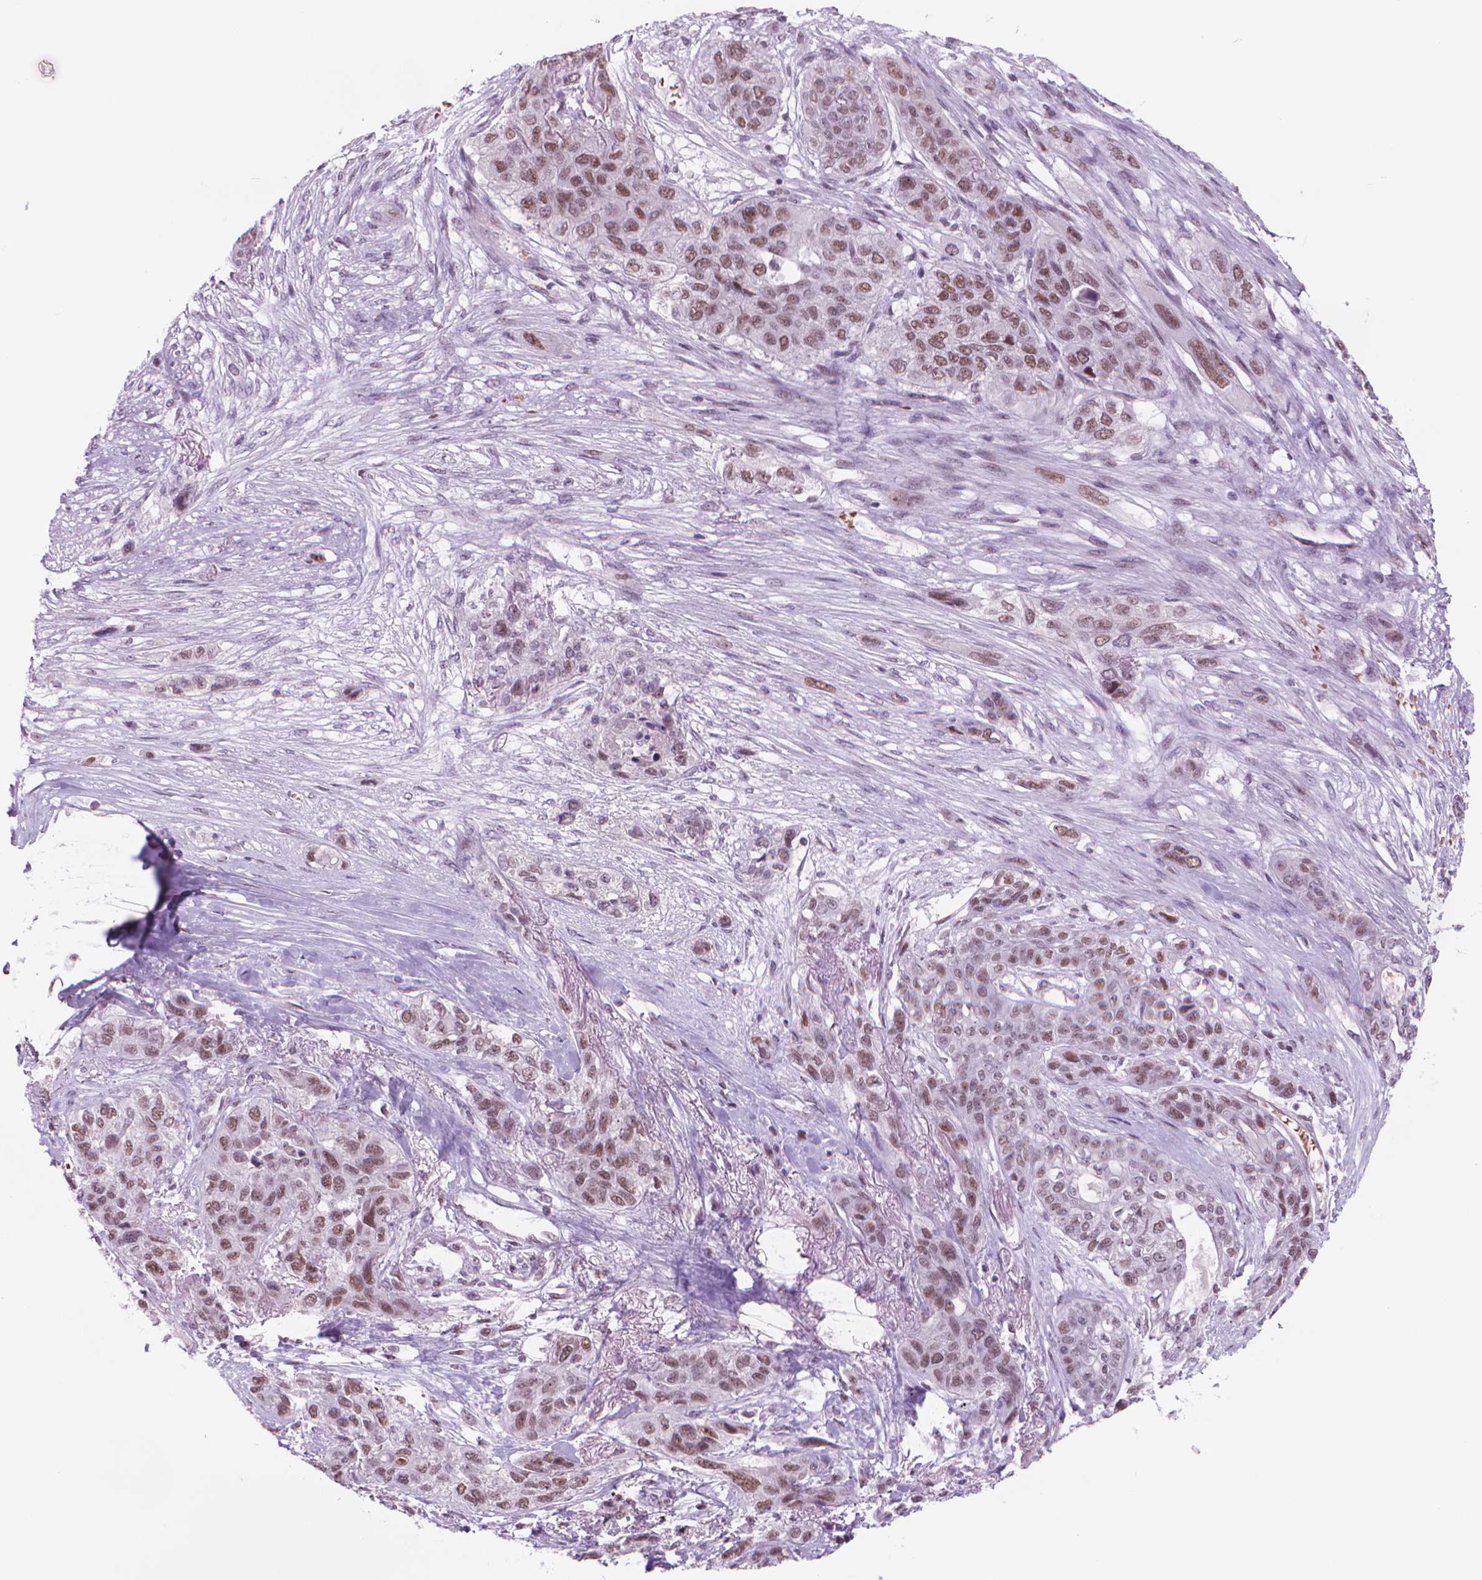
{"staining": {"intensity": "moderate", "quantity": ">75%", "location": "nuclear"}, "tissue": "lung cancer", "cell_type": "Tumor cells", "image_type": "cancer", "snomed": [{"axis": "morphology", "description": "Squamous cell carcinoma, NOS"}, {"axis": "topography", "description": "Lung"}], "caption": "Immunohistochemistry of squamous cell carcinoma (lung) displays medium levels of moderate nuclear expression in approximately >75% of tumor cells. (brown staining indicates protein expression, while blue staining denotes nuclei).", "gene": "POLR3D", "patient": {"sex": "female", "age": 70}}